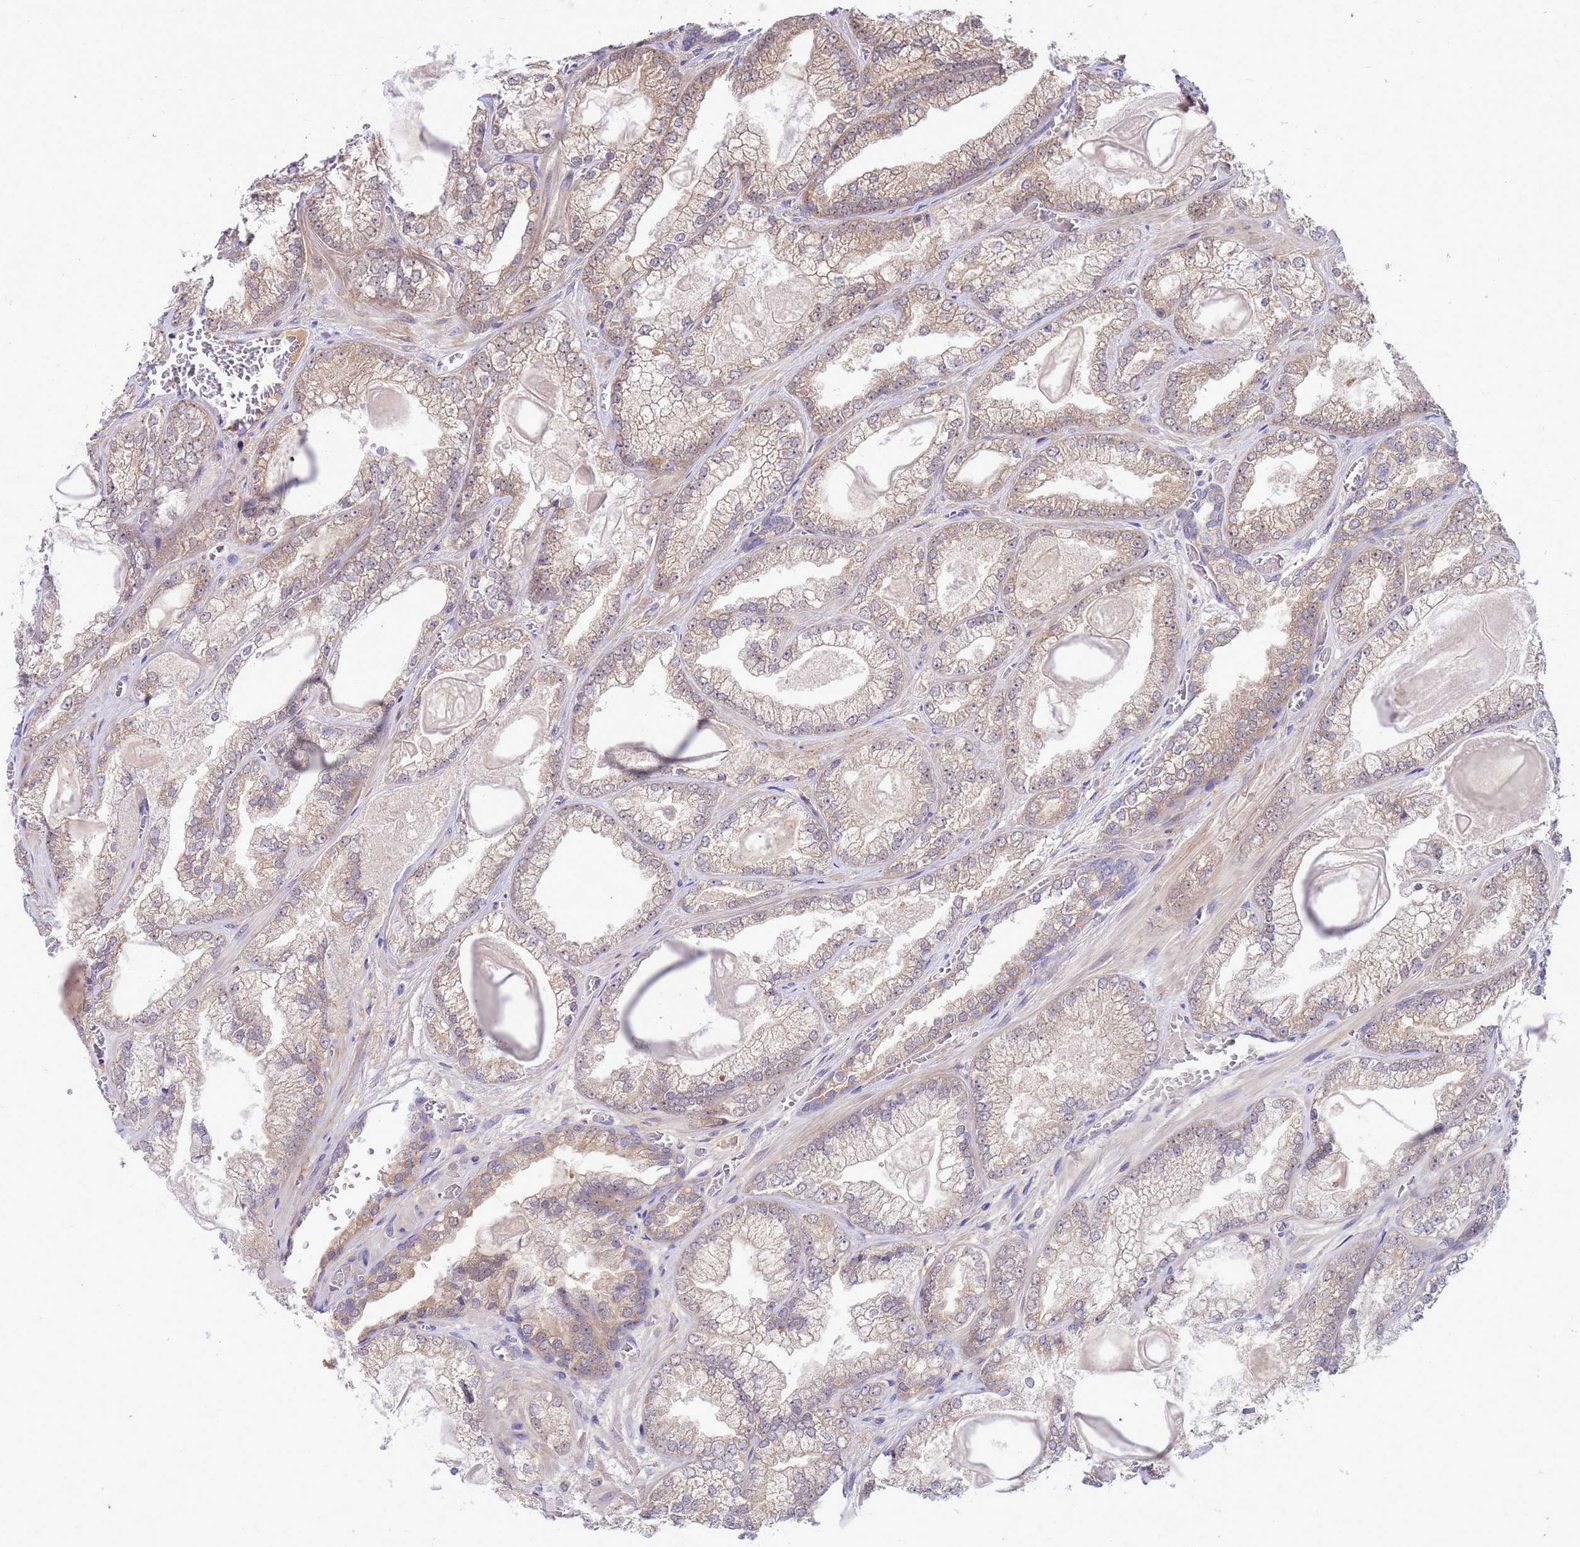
{"staining": {"intensity": "weak", "quantity": "<25%", "location": "cytoplasmic/membranous"}, "tissue": "prostate cancer", "cell_type": "Tumor cells", "image_type": "cancer", "snomed": [{"axis": "morphology", "description": "Adenocarcinoma, Low grade"}, {"axis": "topography", "description": "Prostate"}], "caption": "A photomicrograph of low-grade adenocarcinoma (prostate) stained for a protein demonstrates no brown staining in tumor cells.", "gene": "ENOPH1", "patient": {"sex": "male", "age": 57}}